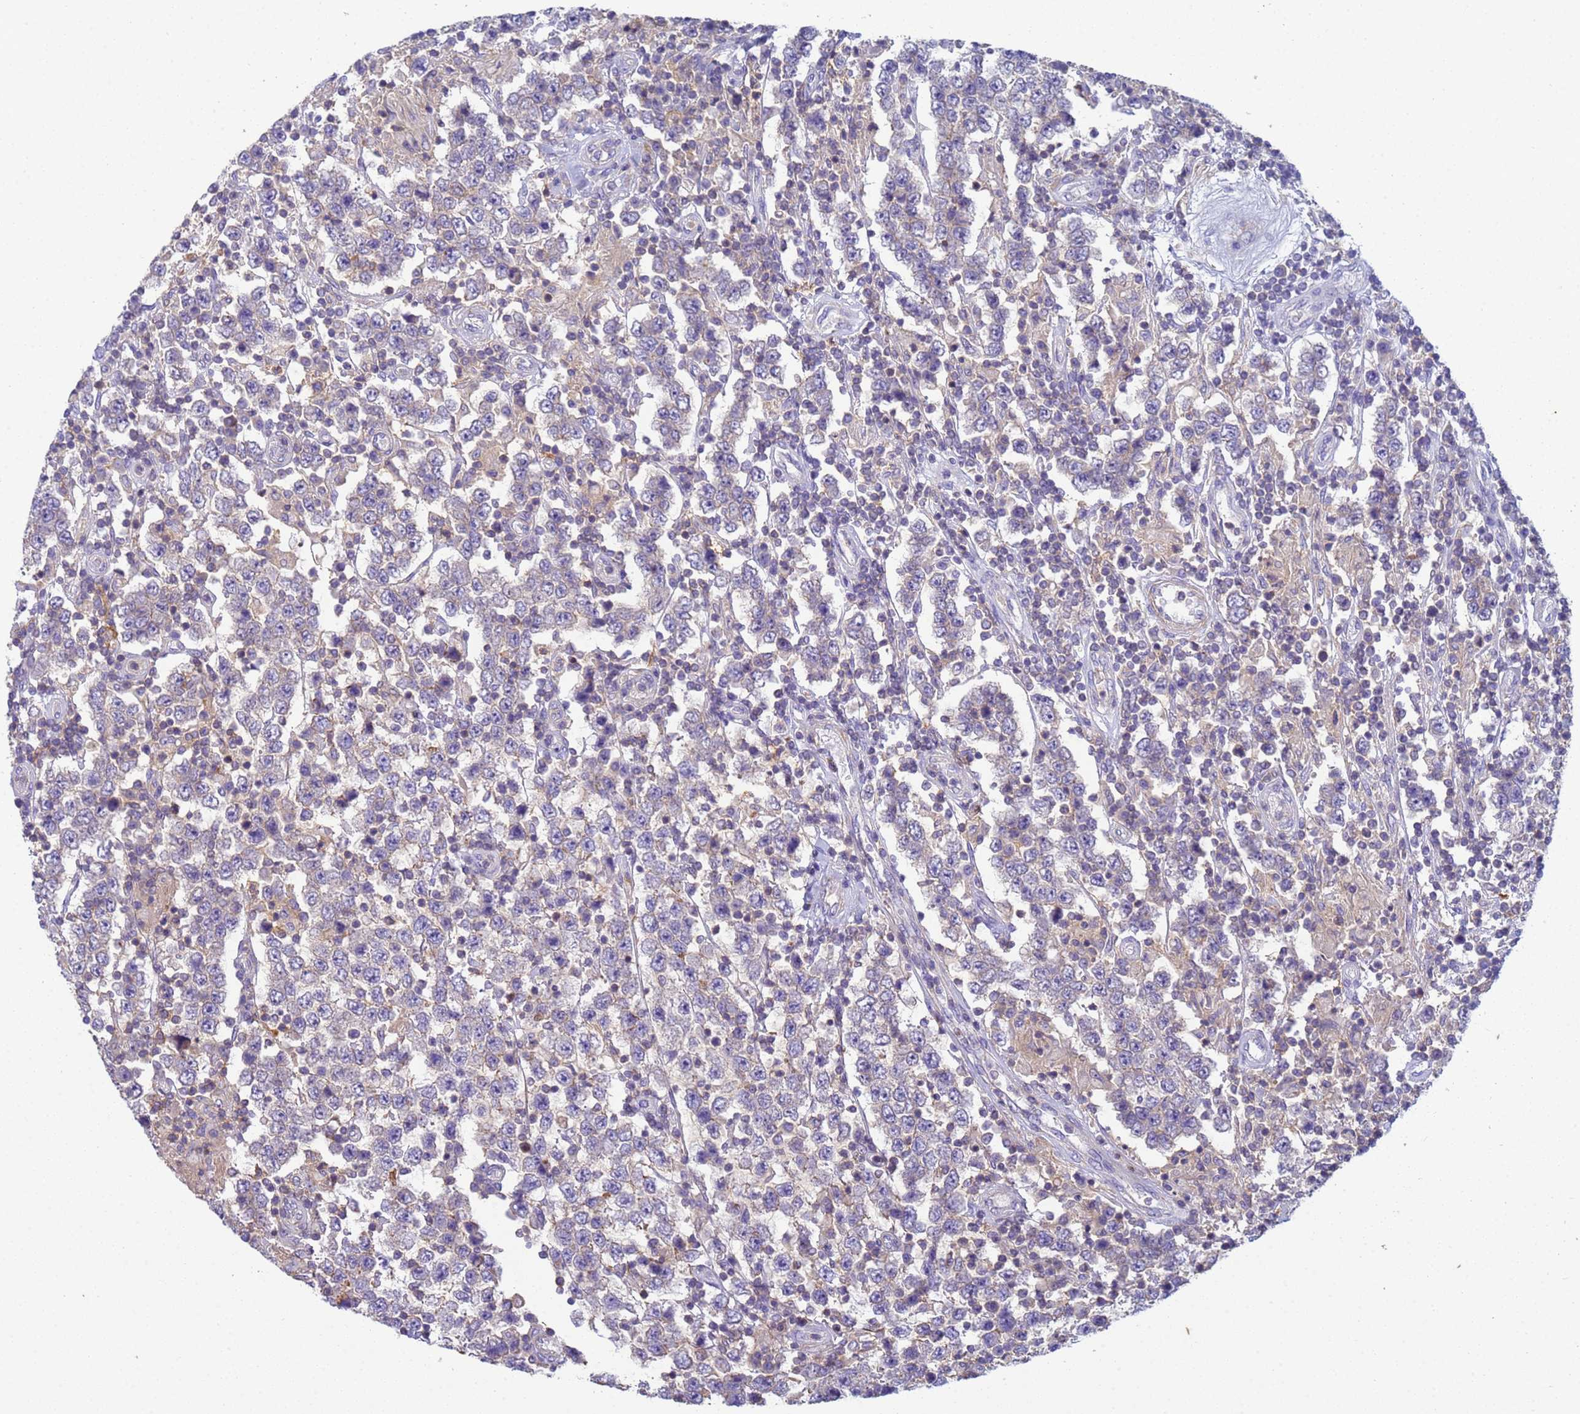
{"staining": {"intensity": "negative", "quantity": "none", "location": "none"}, "tissue": "testis cancer", "cell_type": "Tumor cells", "image_type": "cancer", "snomed": [{"axis": "morphology", "description": "Normal tissue, NOS"}, {"axis": "morphology", "description": "Urothelial carcinoma, High grade"}, {"axis": "morphology", "description": "Seminoma, NOS"}, {"axis": "morphology", "description": "Carcinoma, Embryonal, NOS"}, {"axis": "topography", "description": "Urinary bladder"}, {"axis": "topography", "description": "Testis"}], "caption": "This is an IHC image of embryonal carcinoma (testis). There is no expression in tumor cells.", "gene": "KLHL13", "patient": {"sex": "male", "age": 41}}